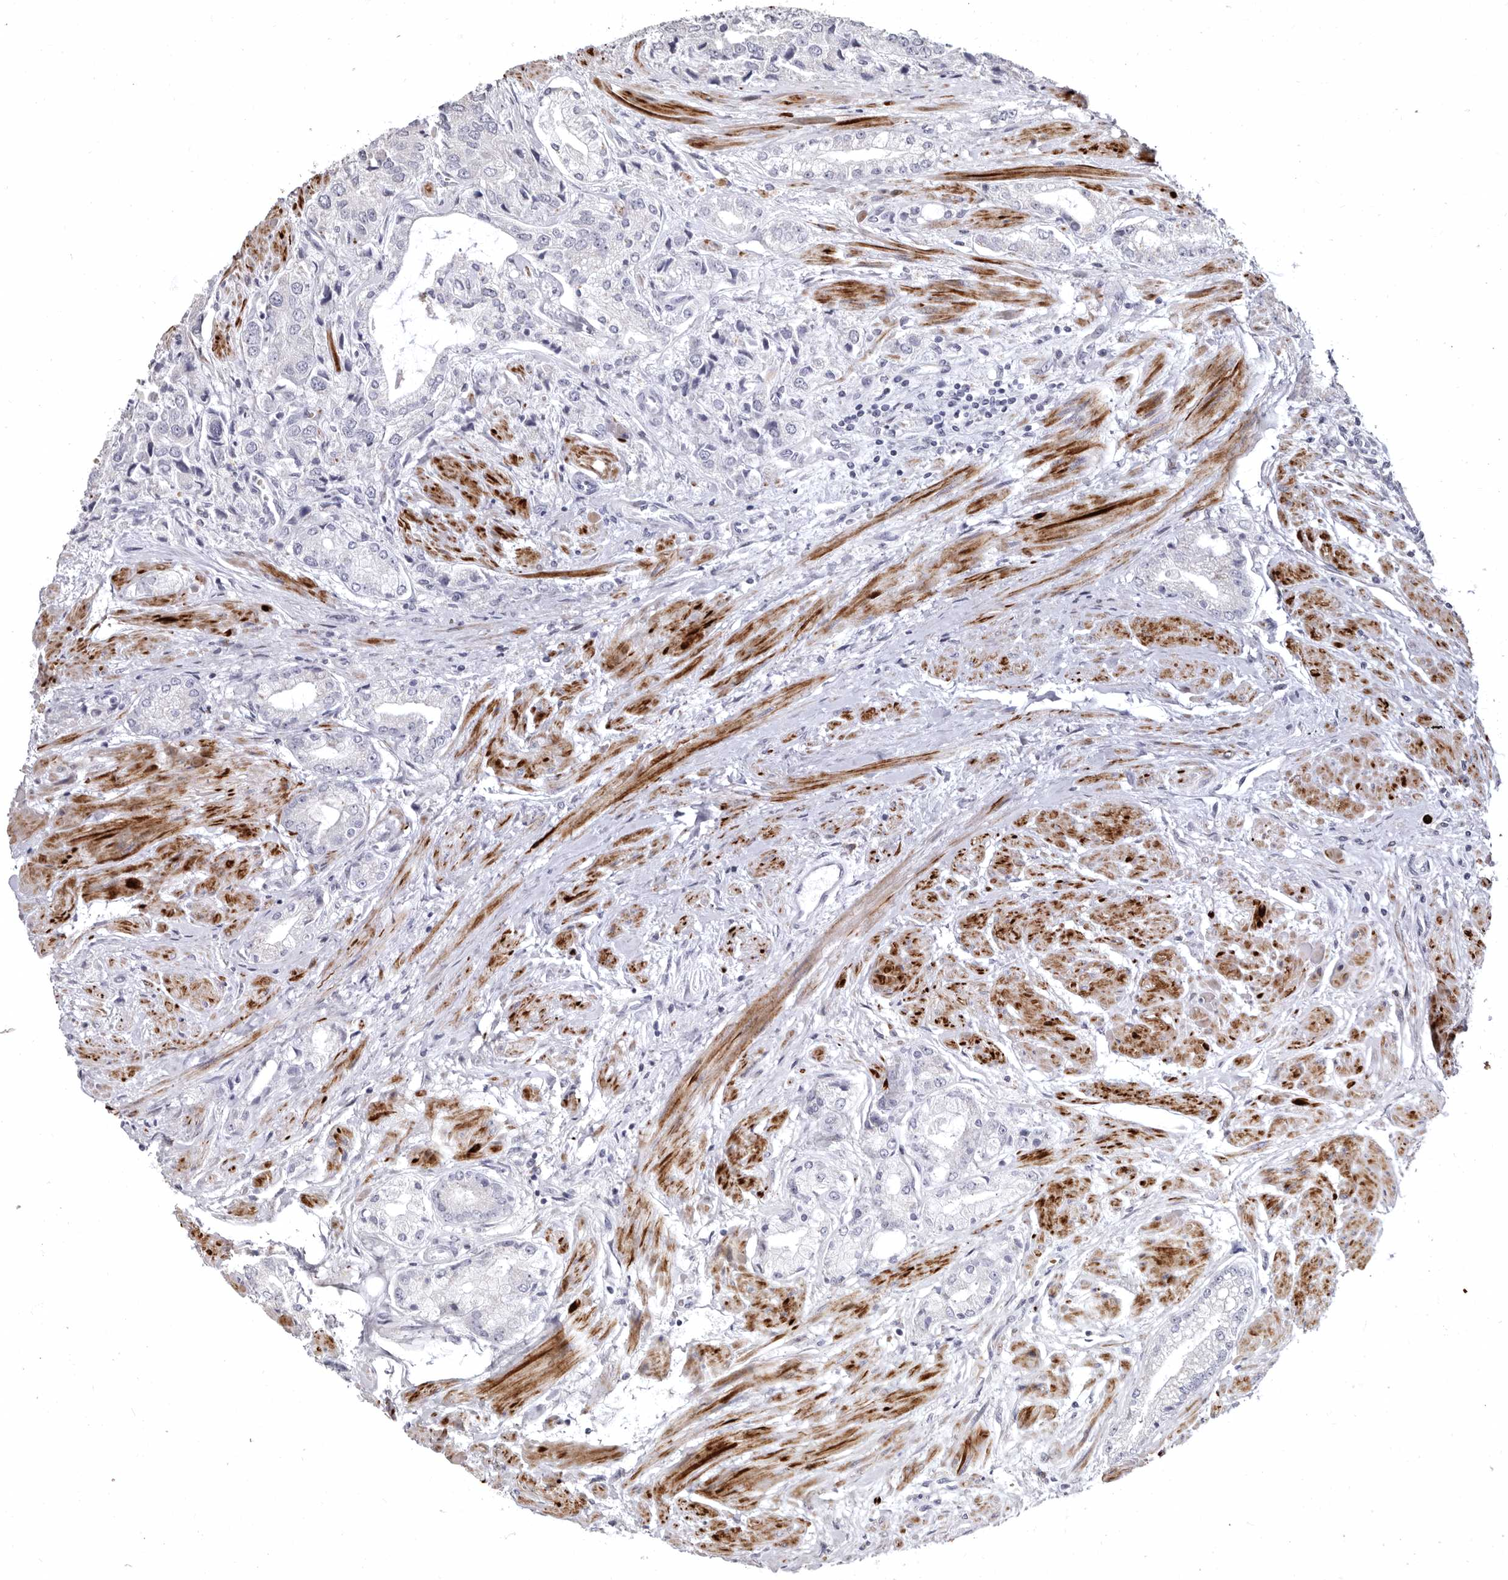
{"staining": {"intensity": "negative", "quantity": "none", "location": "none"}, "tissue": "prostate cancer", "cell_type": "Tumor cells", "image_type": "cancer", "snomed": [{"axis": "morphology", "description": "Adenocarcinoma, High grade"}, {"axis": "topography", "description": "Prostate"}], "caption": "This image is of prostate adenocarcinoma (high-grade) stained with IHC to label a protein in brown with the nuclei are counter-stained blue. There is no staining in tumor cells.", "gene": "AIDA", "patient": {"sex": "male", "age": 50}}